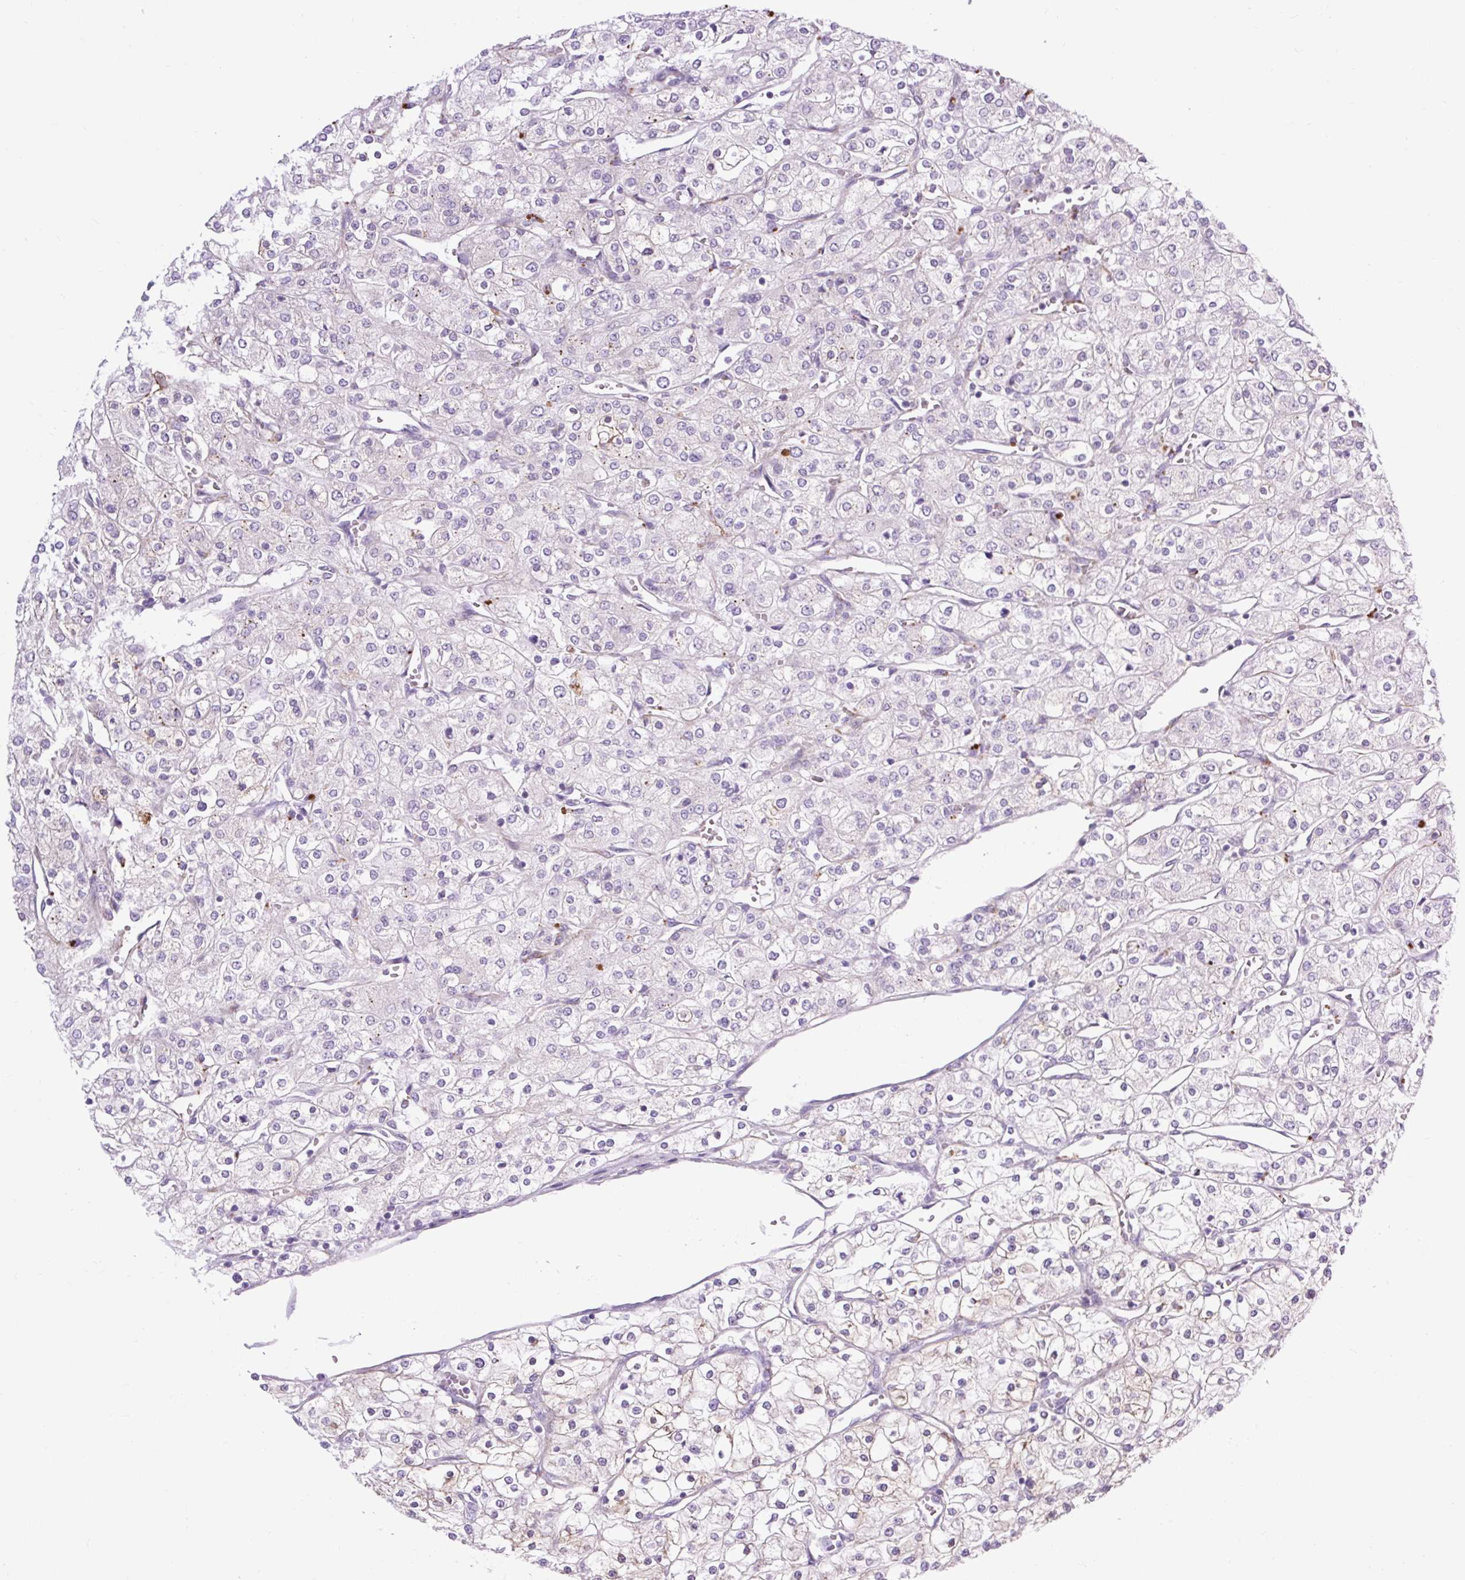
{"staining": {"intensity": "negative", "quantity": "none", "location": "none"}, "tissue": "renal cancer", "cell_type": "Tumor cells", "image_type": "cancer", "snomed": [{"axis": "morphology", "description": "Adenocarcinoma, NOS"}, {"axis": "topography", "description": "Kidney"}], "caption": "Immunohistochemical staining of human renal cancer (adenocarcinoma) reveals no significant expression in tumor cells.", "gene": "RNASE10", "patient": {"sex": "male", "age": 80}}